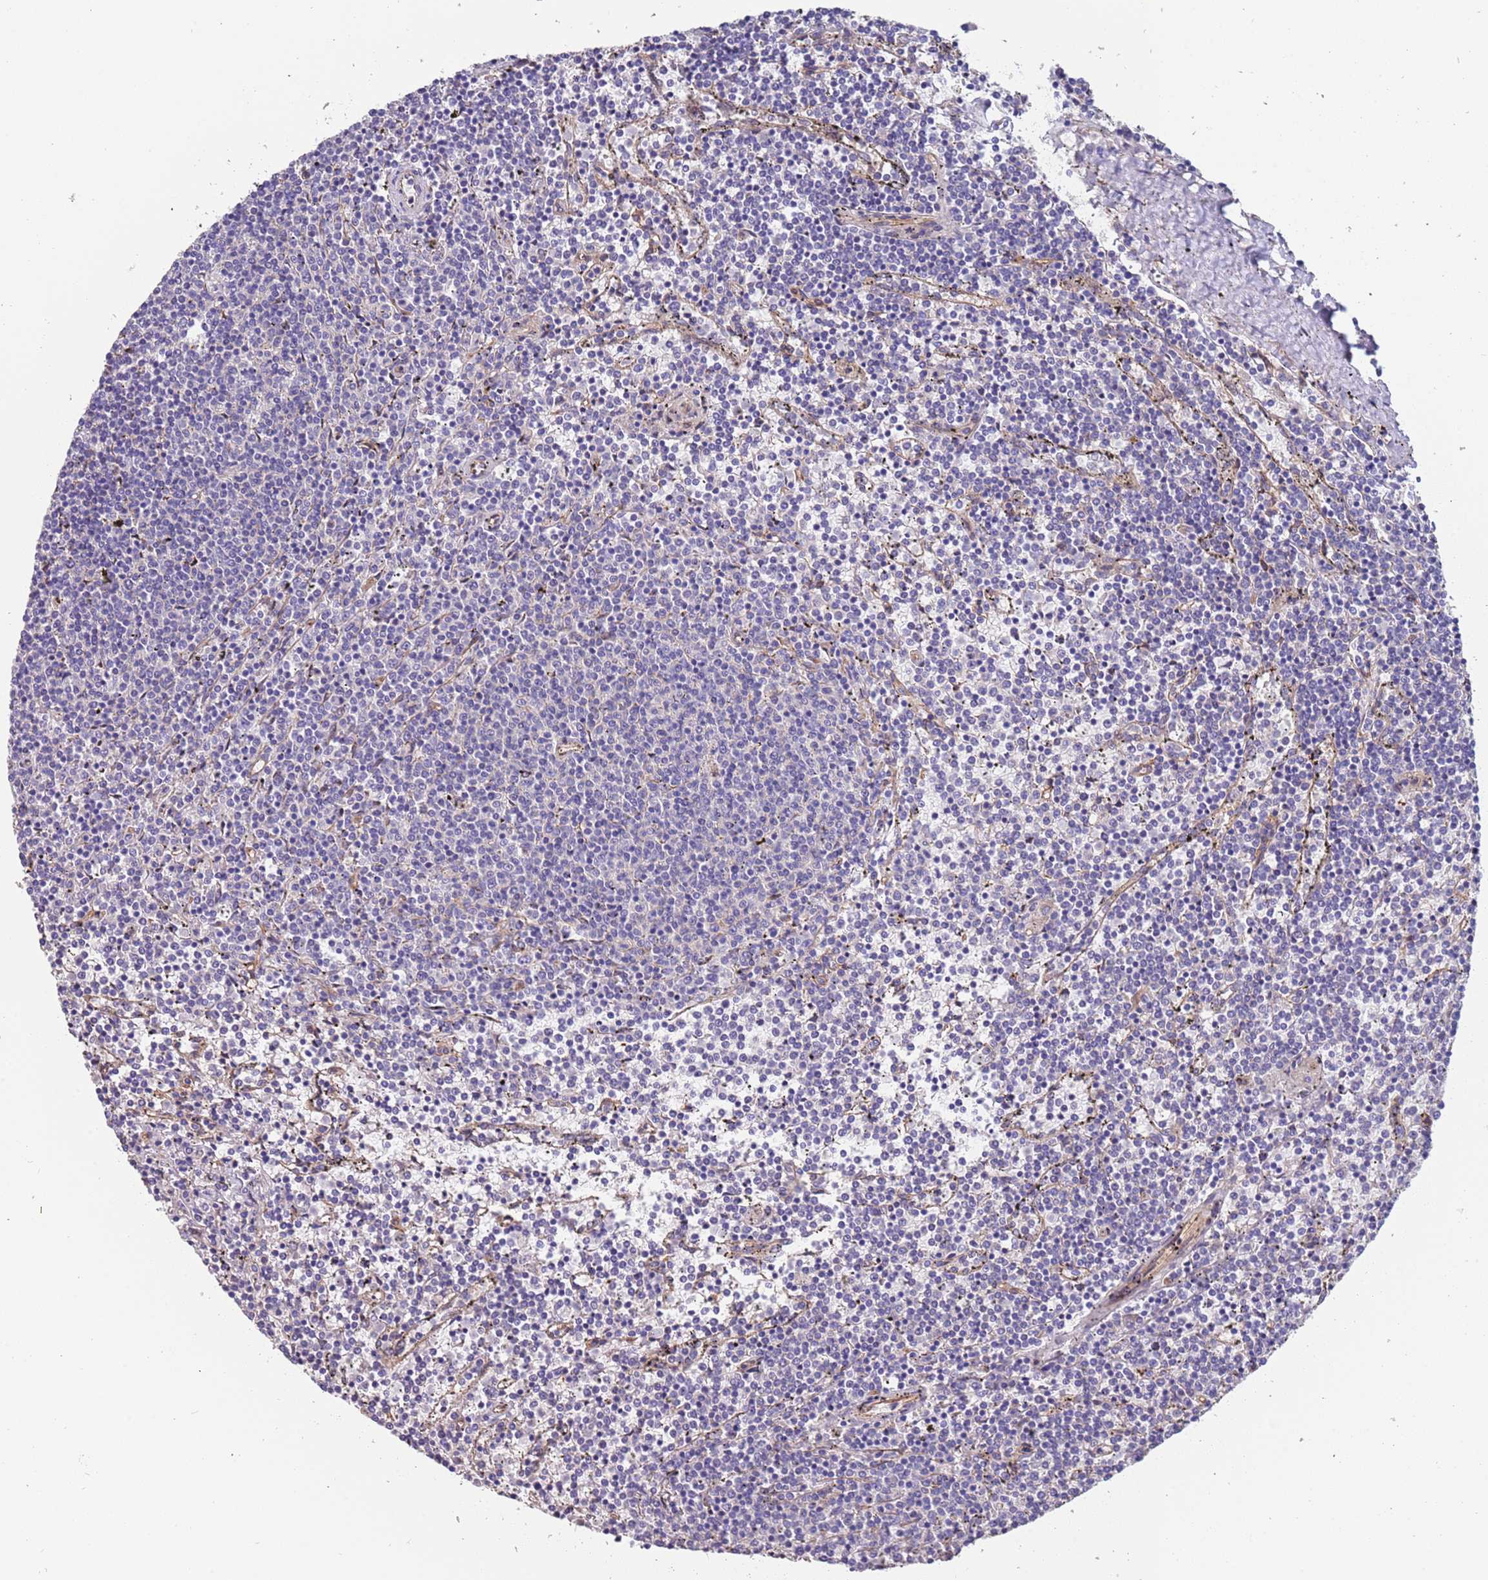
{"staining": {"intensity": "negative", "quantity": "none", "location": "none"}, "tissue": "lymphoma", "cell_type": "Tumor cells", "image_type": "cancer", "snomed": [{"axis": "morphology", "description": "Malignant lymphoma, non-Hodgkin's type, Low grade"}, {"axis": "topography", "description": "Spleen"}], "caption": "DAB (3,3'-diaminobenzidine) immunohistochemical staining of human low-grade malignant lymphoma, non-Hodgkin's type displays no significant positivity in tumor cells.", "gene": "LAMB4", "patient": {"sex": "female", "age": 50}}